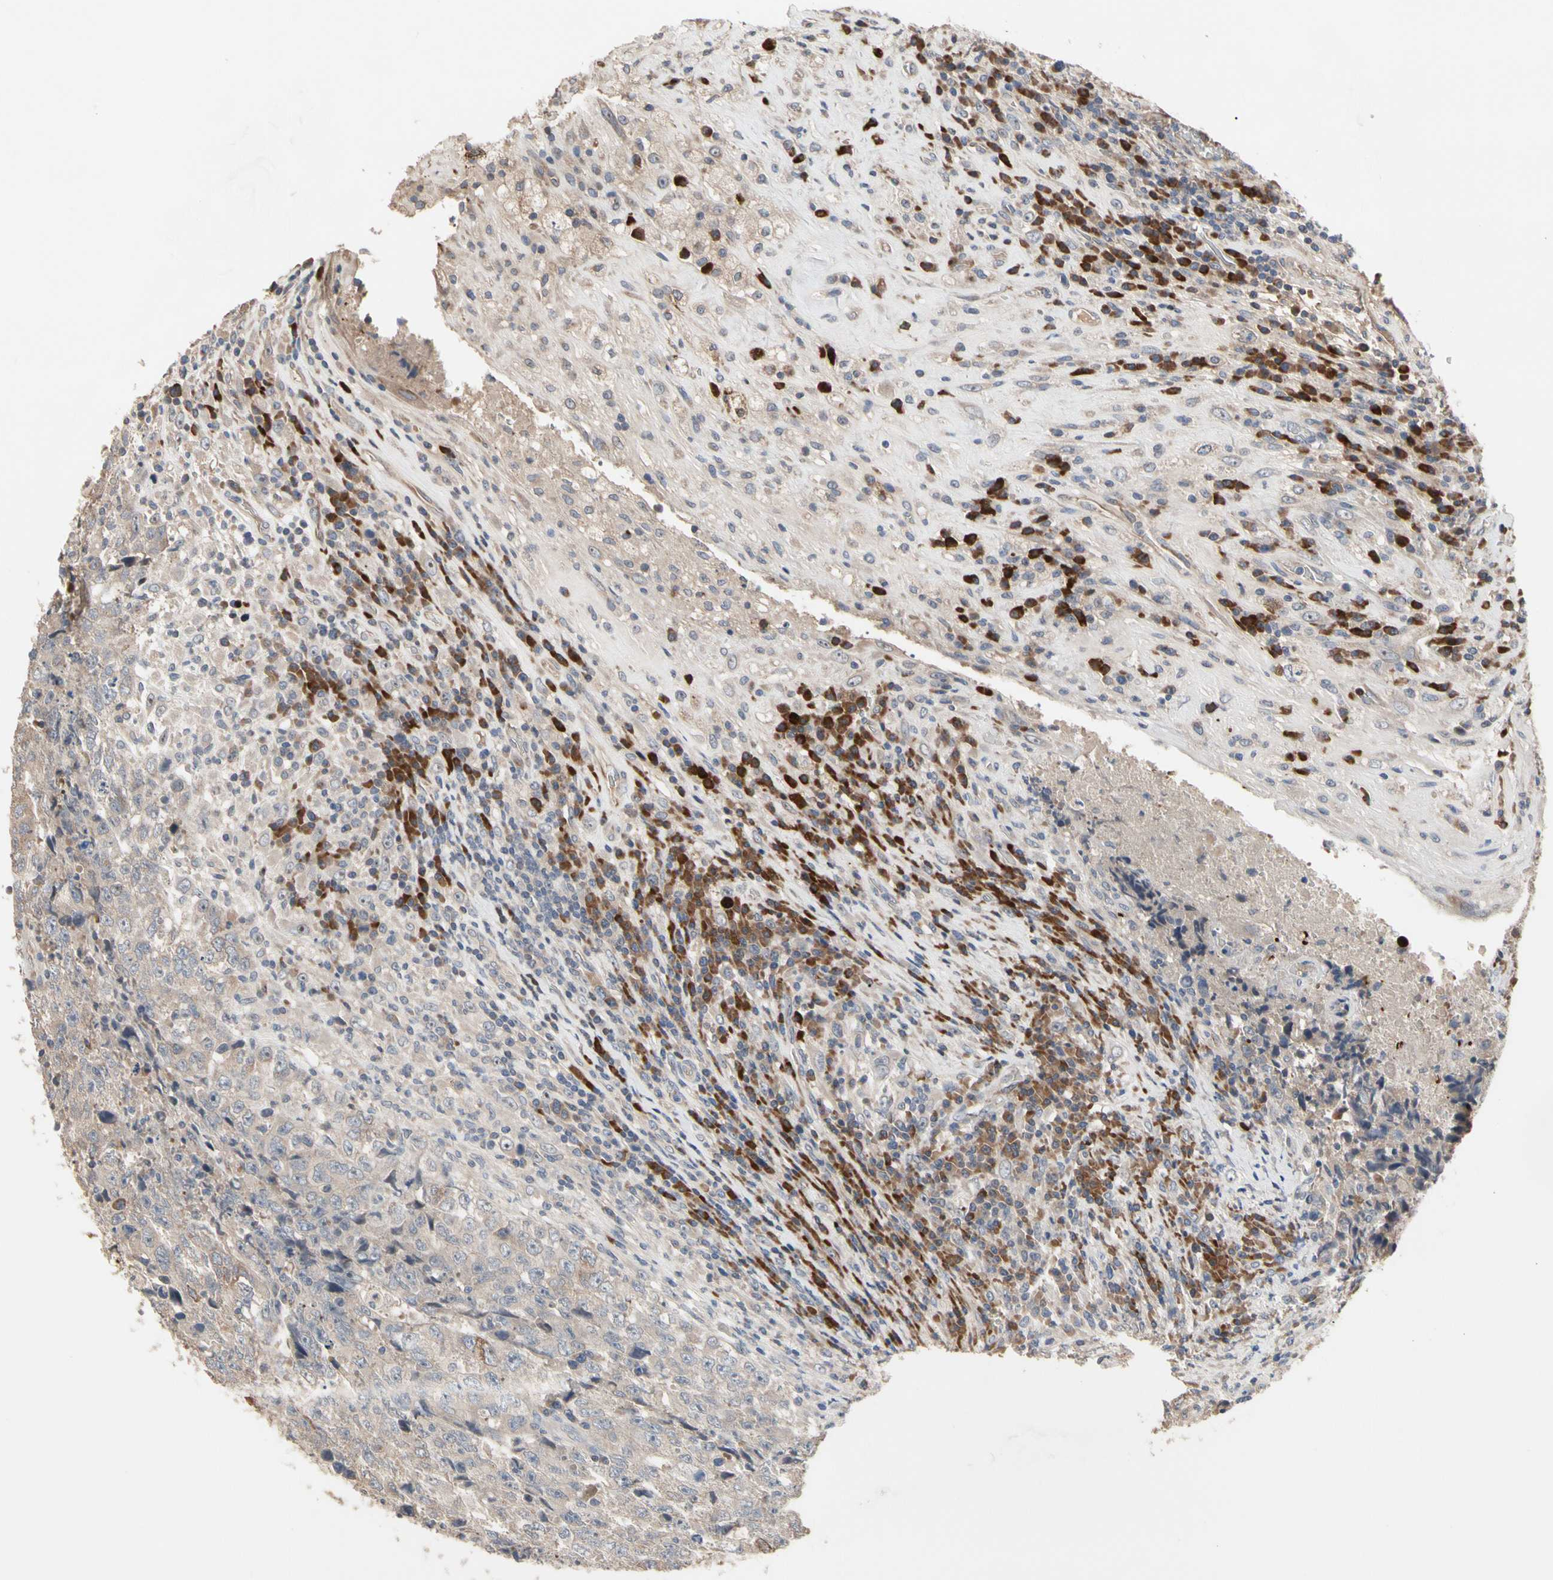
{"staining": {"intensity": "negative", "quantity": "none", "location": "none"}, "tissue": "testis cancer", "cell_type": "Tumor cells", "image_type": "cancer", "snomed": [{"axis": "morphology", "description": "Necrosis, NOS"}, {"axis": "morphology", "description": "Carcinoma, Embryonal, NOS"}, {"axis": "topography", "description": "Testis"}], "caption": "Immunohistochemistry of human embryonal carcinoma (testis) reveals no positivity in tumor cells.", "gene": "HMGCR", "patient": {"sex": "male", "age": 19}}